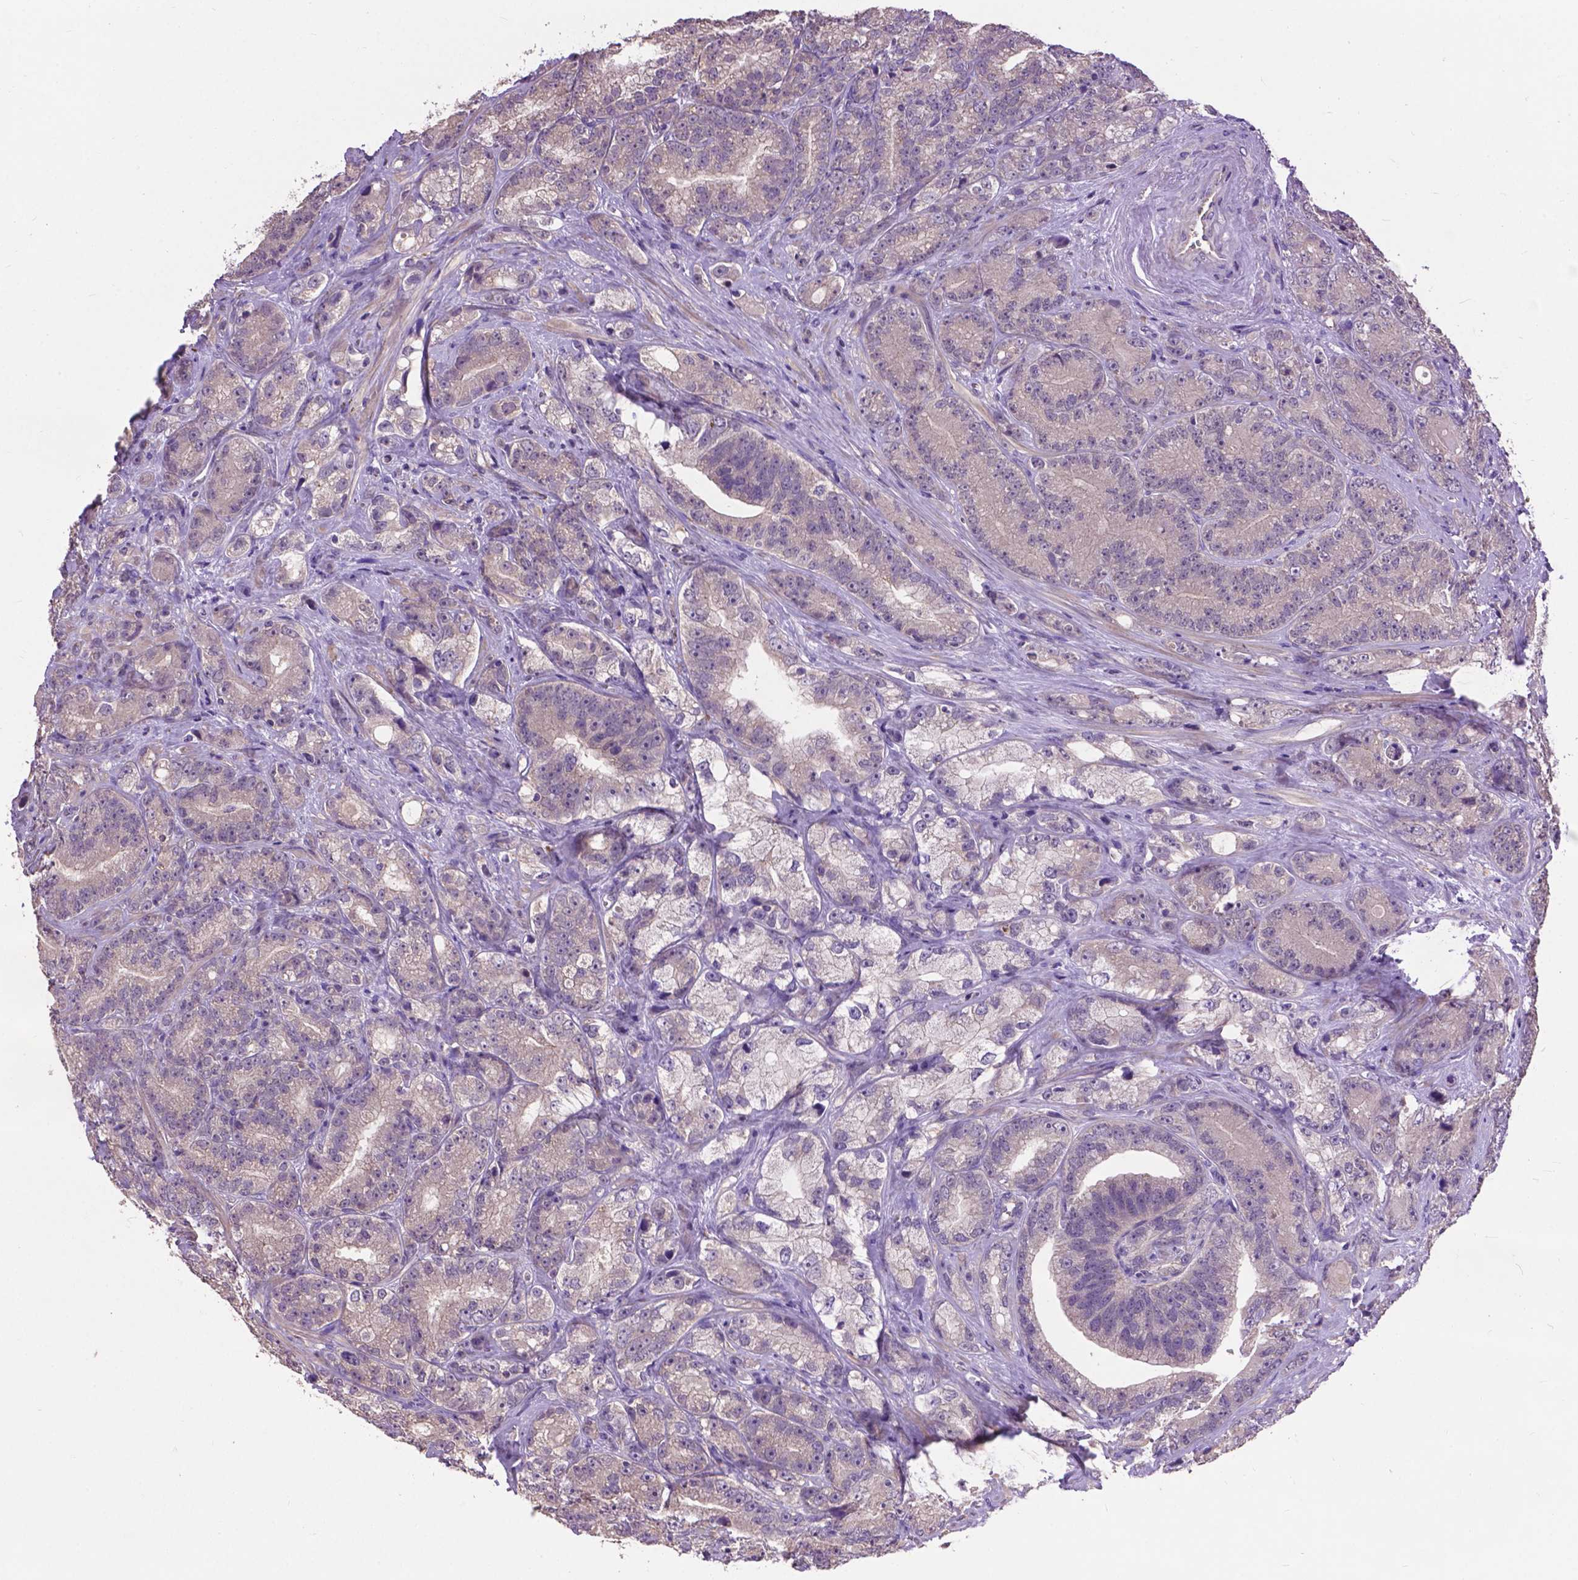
{"staining": {"intensity": "negative", "quantity": "none", "location": "none"}, "tissue": "prostate cancer", "cell_type": "Tumor cells", "image_type": "cancer", "snomed": [{"axis": "morphology", "description": "Adenocarcinoma, NOS"}, {"axis": "topography", "description": "Prostate"}], "caption": "DAB immunohistochemical staining of prostate cancer demonstrates no significant positivity in tumor cells.", "gene": "ZNF337", "patient": {"sex": "male", "age": 63}}